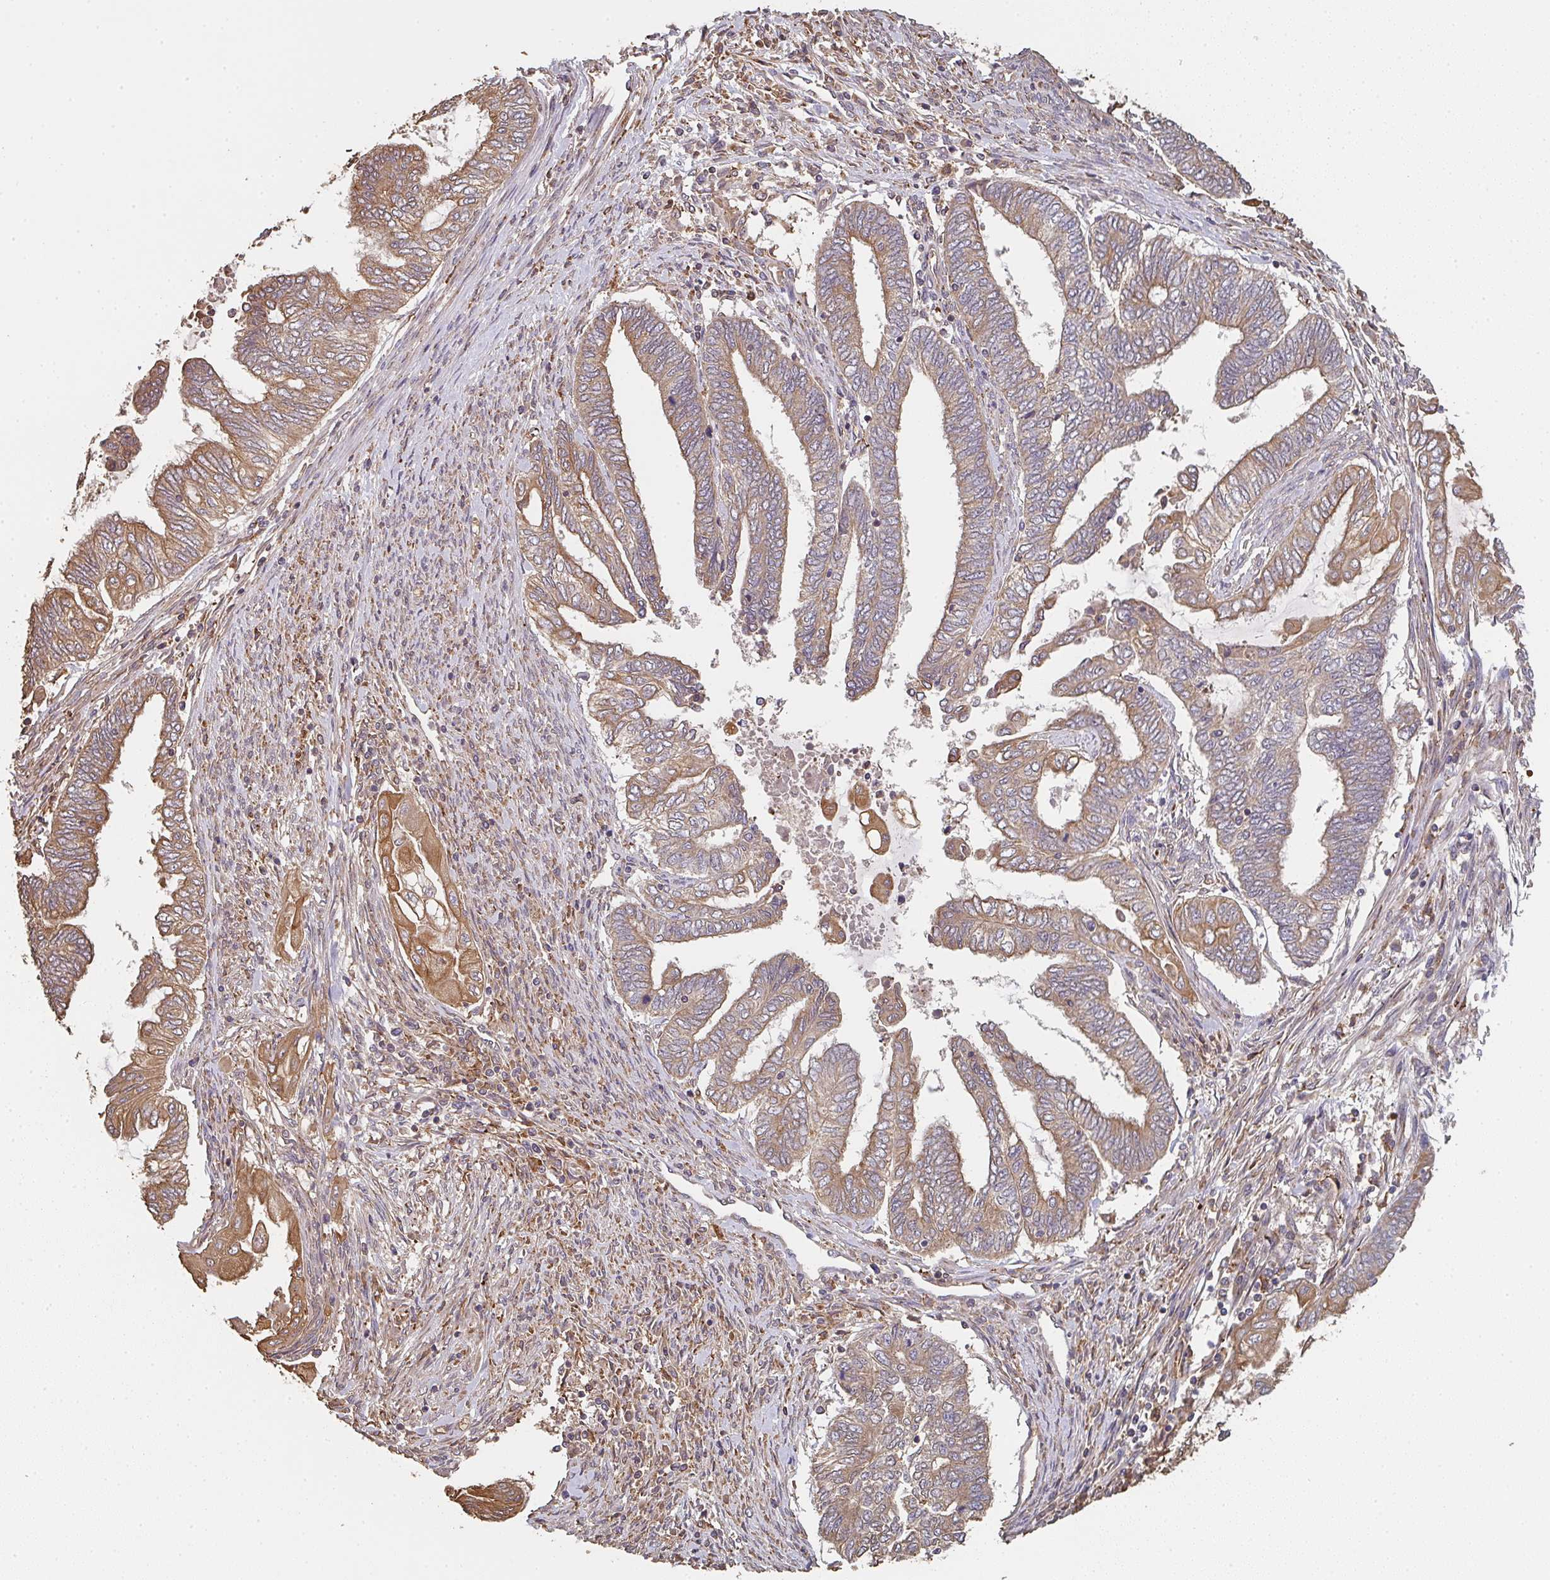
{"staining": {"intensity": "moderate", "quantity": ">75%", "location": "cytoplasmic/membranous"}, "tissue": "endometrial cancer", "cell_type": "Tumor cells", "image_type": "cancer", "snomed": [{"axis": "morphology", "description": "Adenocarcinoma, NOS"}, {"axis": "topography", "description": "Uterus"}, {"axis": "topography", "description": "Endometrium"}], "caption": "This photomicrograph shows IHC staining of endometrial cancer (adenocarcinoma), with medium moderate cytoplasmic/membranous positivity in about >75% of tumor cells.", "gene": "POLG", "patient": {"sex": "female", "age": 70}}